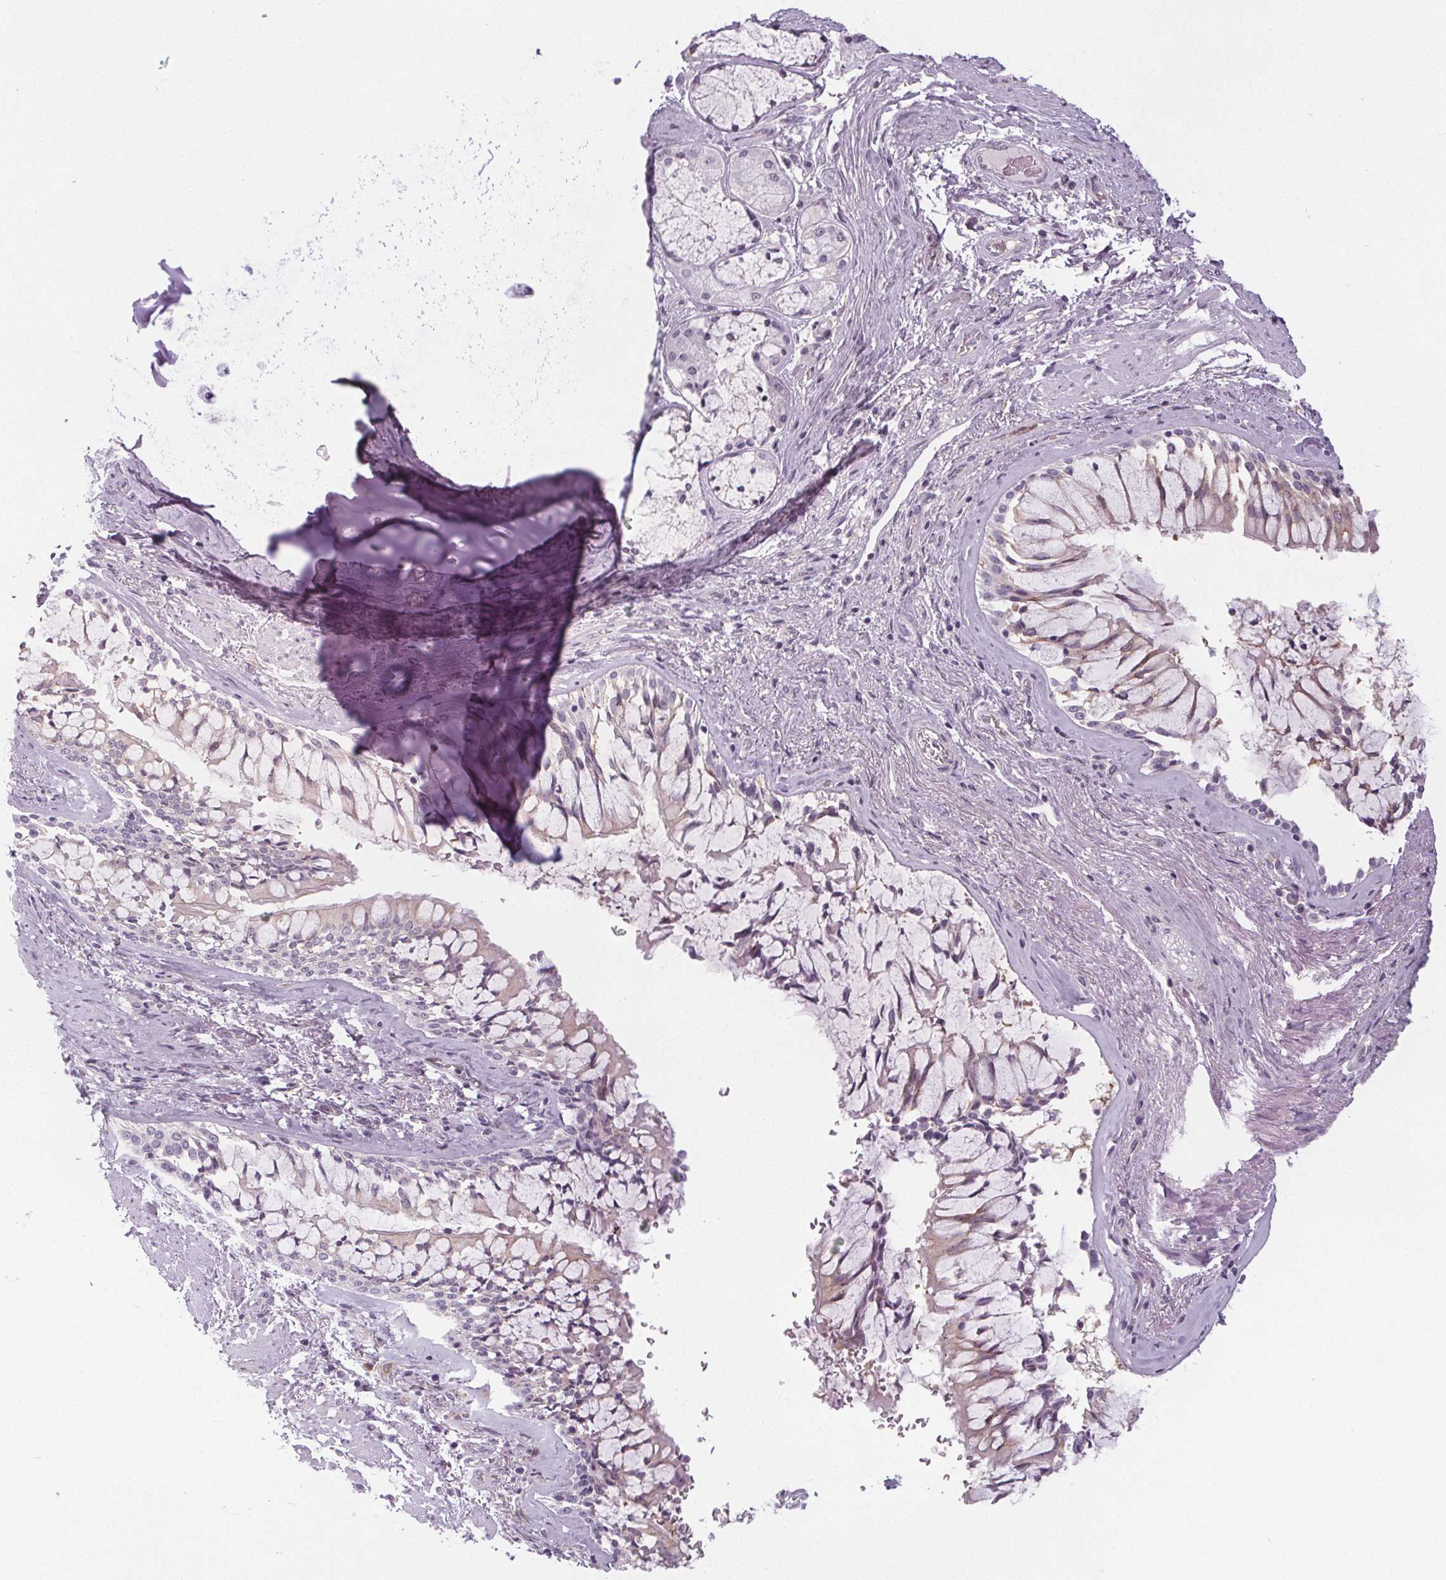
{"staining": {"intensity": "weak", "quantity": "<25%", "location": "nuclear"}, "tissue": "adipose tissue", "cell_type": "Adipocytes", "image_type": "normal", "snomed": [{"axis": "morphology", "description": "Normal tissue, NOS"}, {"axis": "topography", "description": "Cartilage tissue"}, {"axis": "topography", "description": "Bronchus"}], "caption": "Adipocytes are negative for brown protein staining in unremarkable adipose tissue. The staining was performed using DAB (3,3'-diaminobenzidine) to visualize the protein expression in brown, while the nuclei were stained in blue with hematoxylin (Magnification: 20x).", "gene": "NOLC1", "patient": {"sex": "male", "age": 64}}